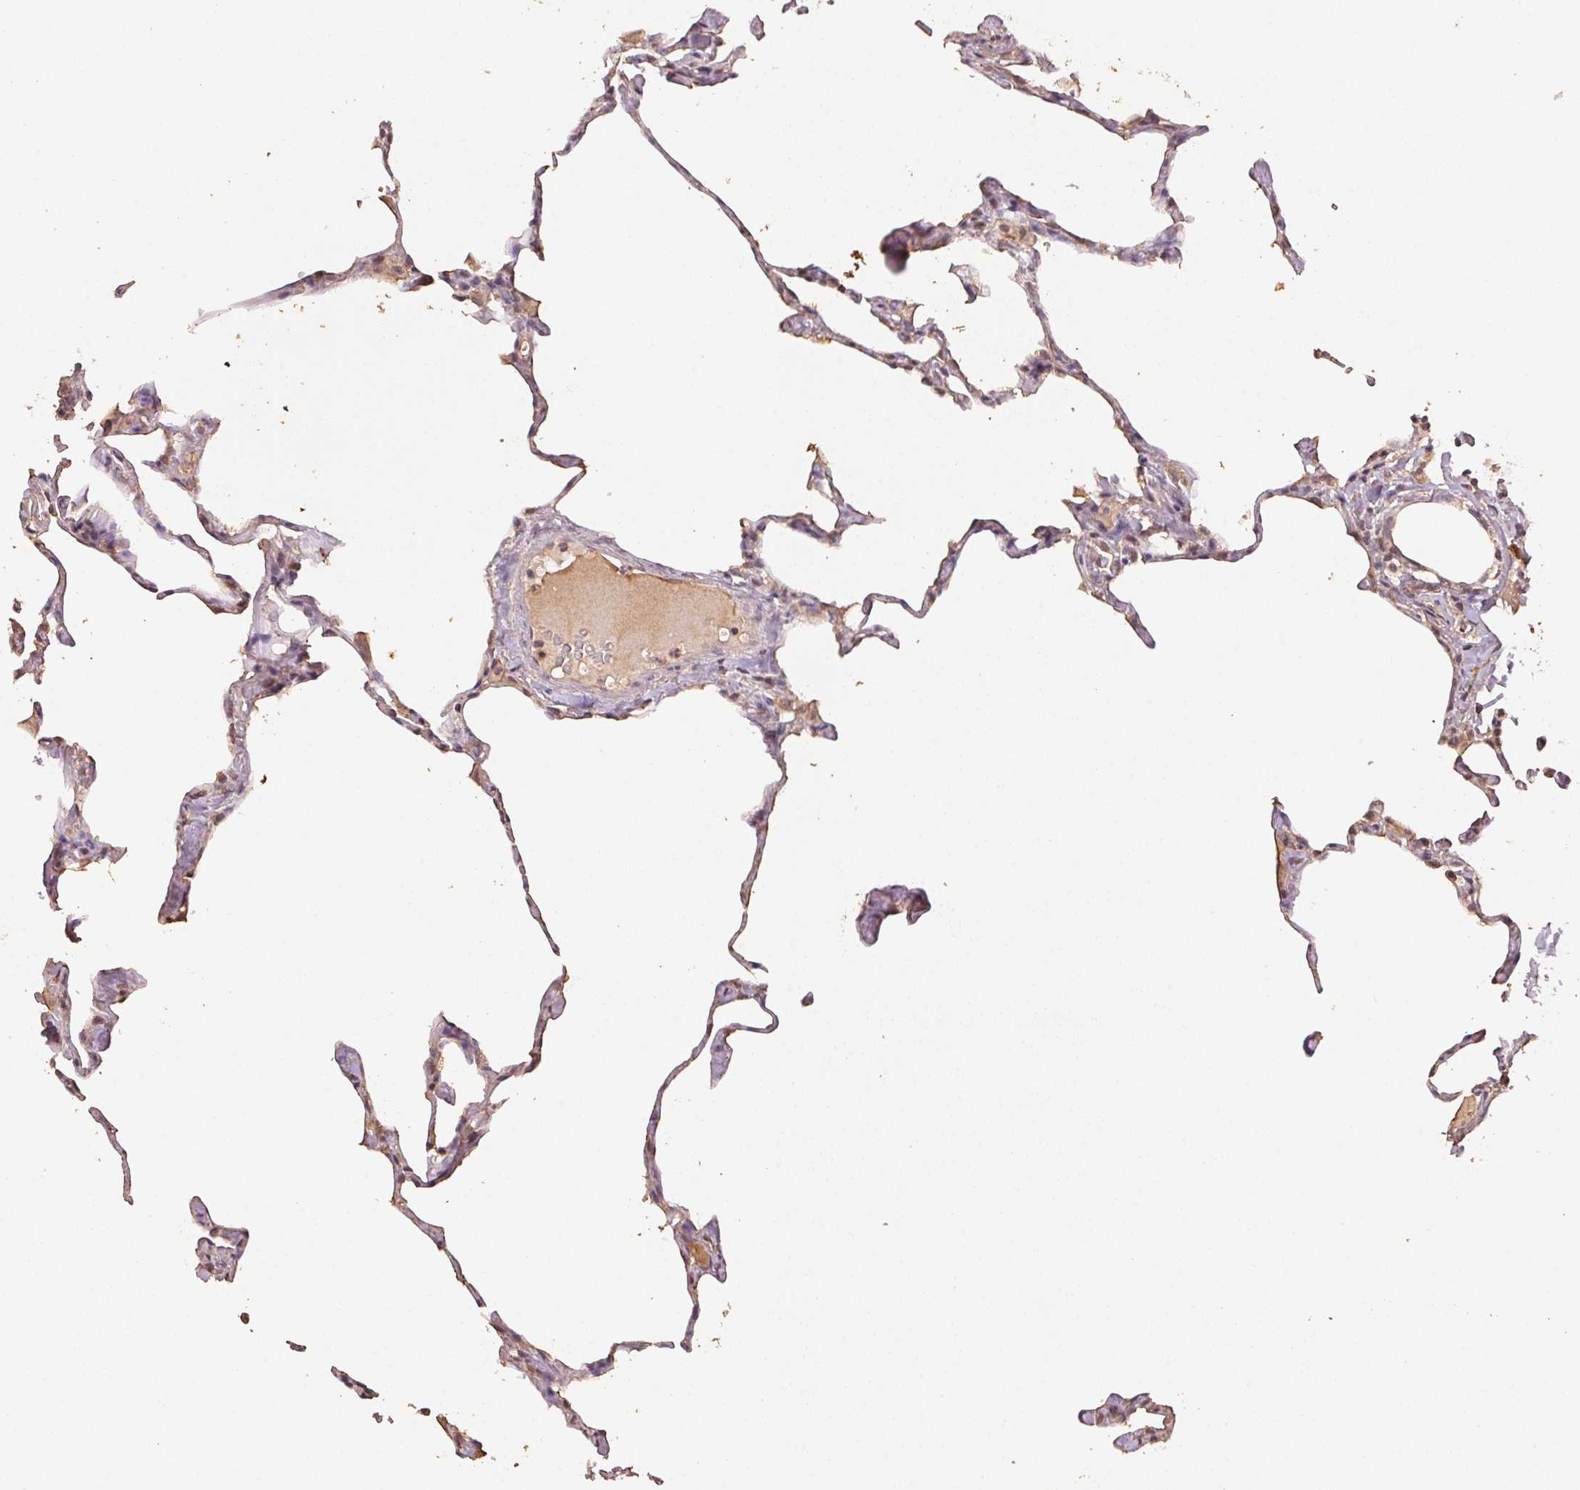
{"staining": {"intensity": "negative", "quantity": "none", "location": "none"}, "tissue": "lung", "cell_type": "Alveolar cells", "image_type": "normal", "snomed": [{"axis": "morphology", "description": "Normal tissue, NOS"}, {"axis": "topography", "description": "Lung"}], "caption": "This photomicrograph is of normal lung stained with immunohistochemistry to label a protein in brown with the nuclei are counter-stained blue. There is no positivity in alveolar cells.", "gene": "CENPF", "patient": {"sex": "male", "age": 65}}